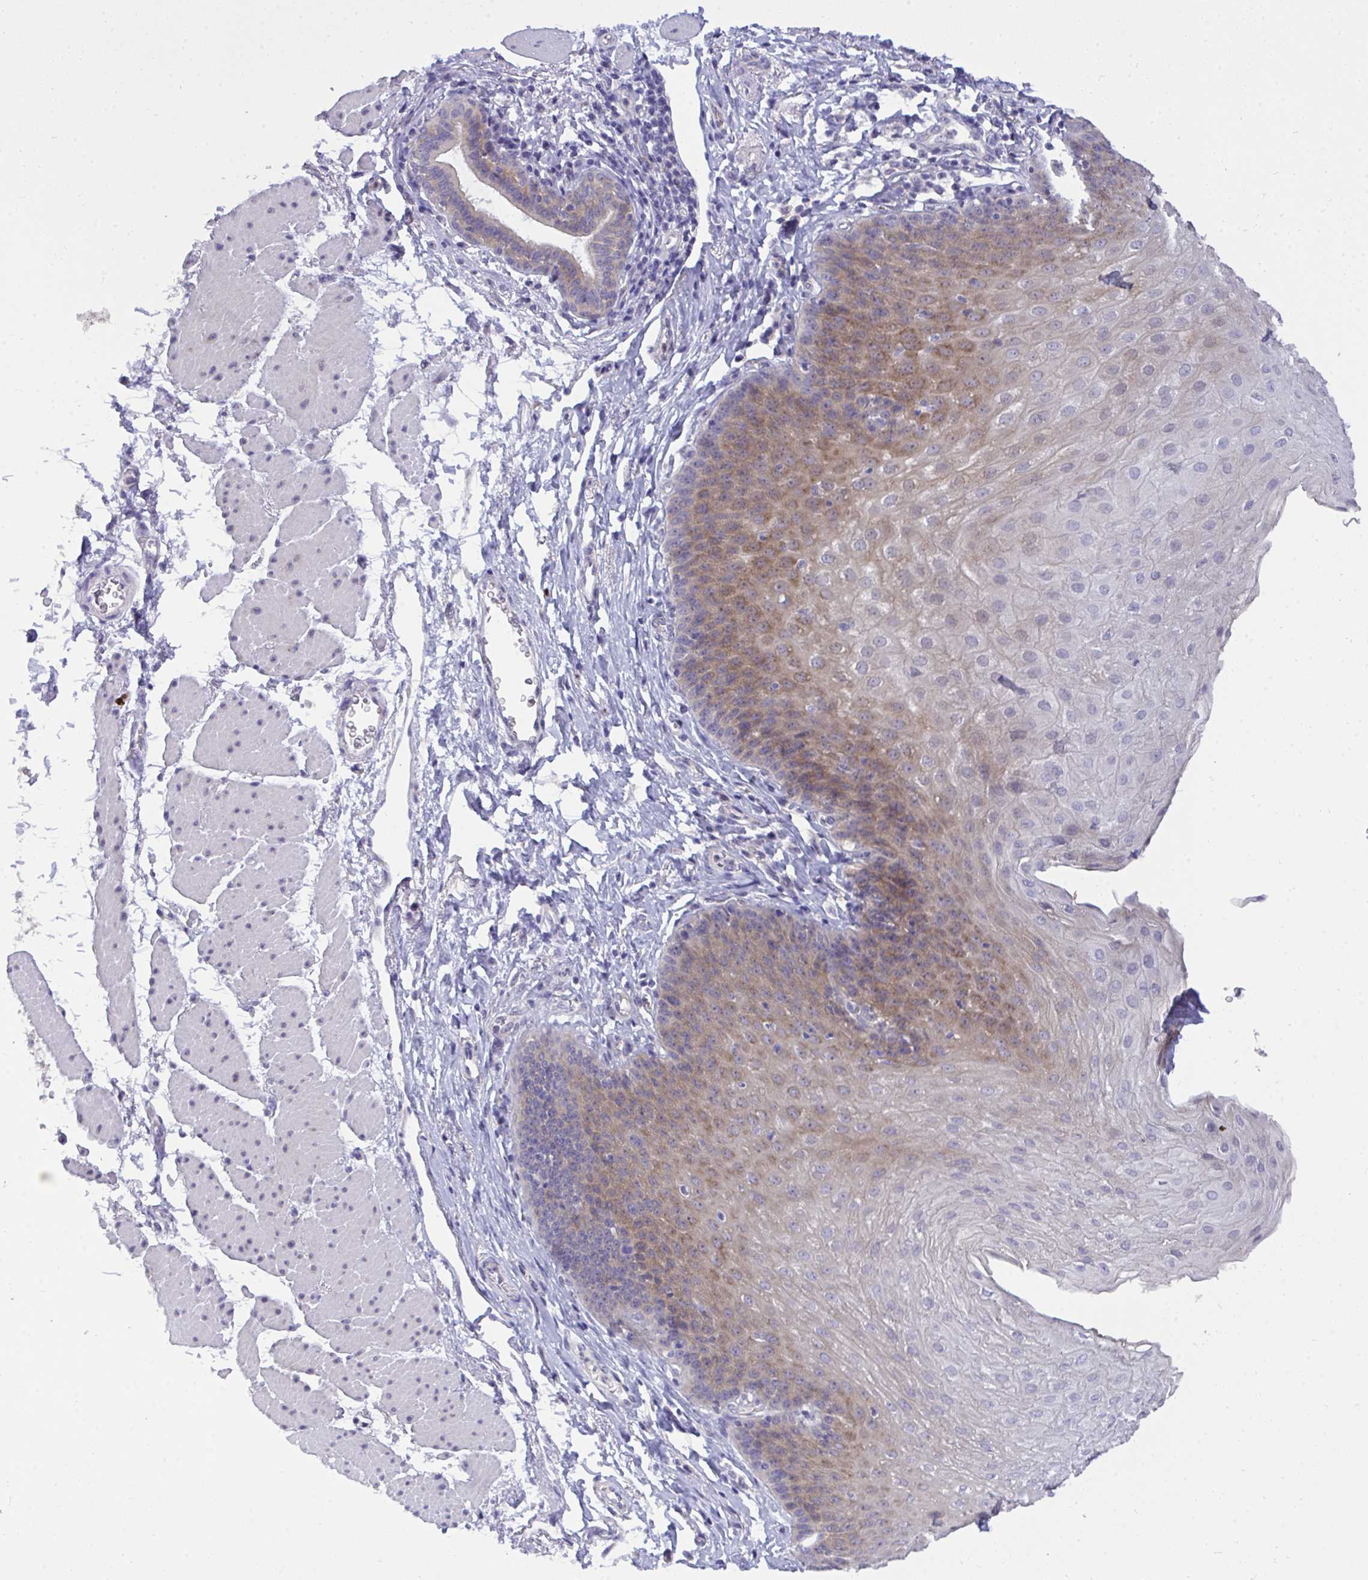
{"staining": {"intensity": "moderate", "quantity": "25%-75%", "location": "cytoplasmic/membranous"}, "tissue": "esophagus", "cell_type": "Squamous epithelial cells", "image_type": "normal", "snomed": [{"axis": "morphology", "description": "Normal tissue, NOS"}, {"axis": "topography", "description": "Esophagus"}], "caption": "IHC (DAB (3,3'-diaminobenzidine)) staining of benign esophagus shows moderate cytoplasmic/membranous protein positivity in about 25%-75% of squamous epithelial cells.", "gene": "VGLL3", "patient": {"sex": "female", "age": 81}}